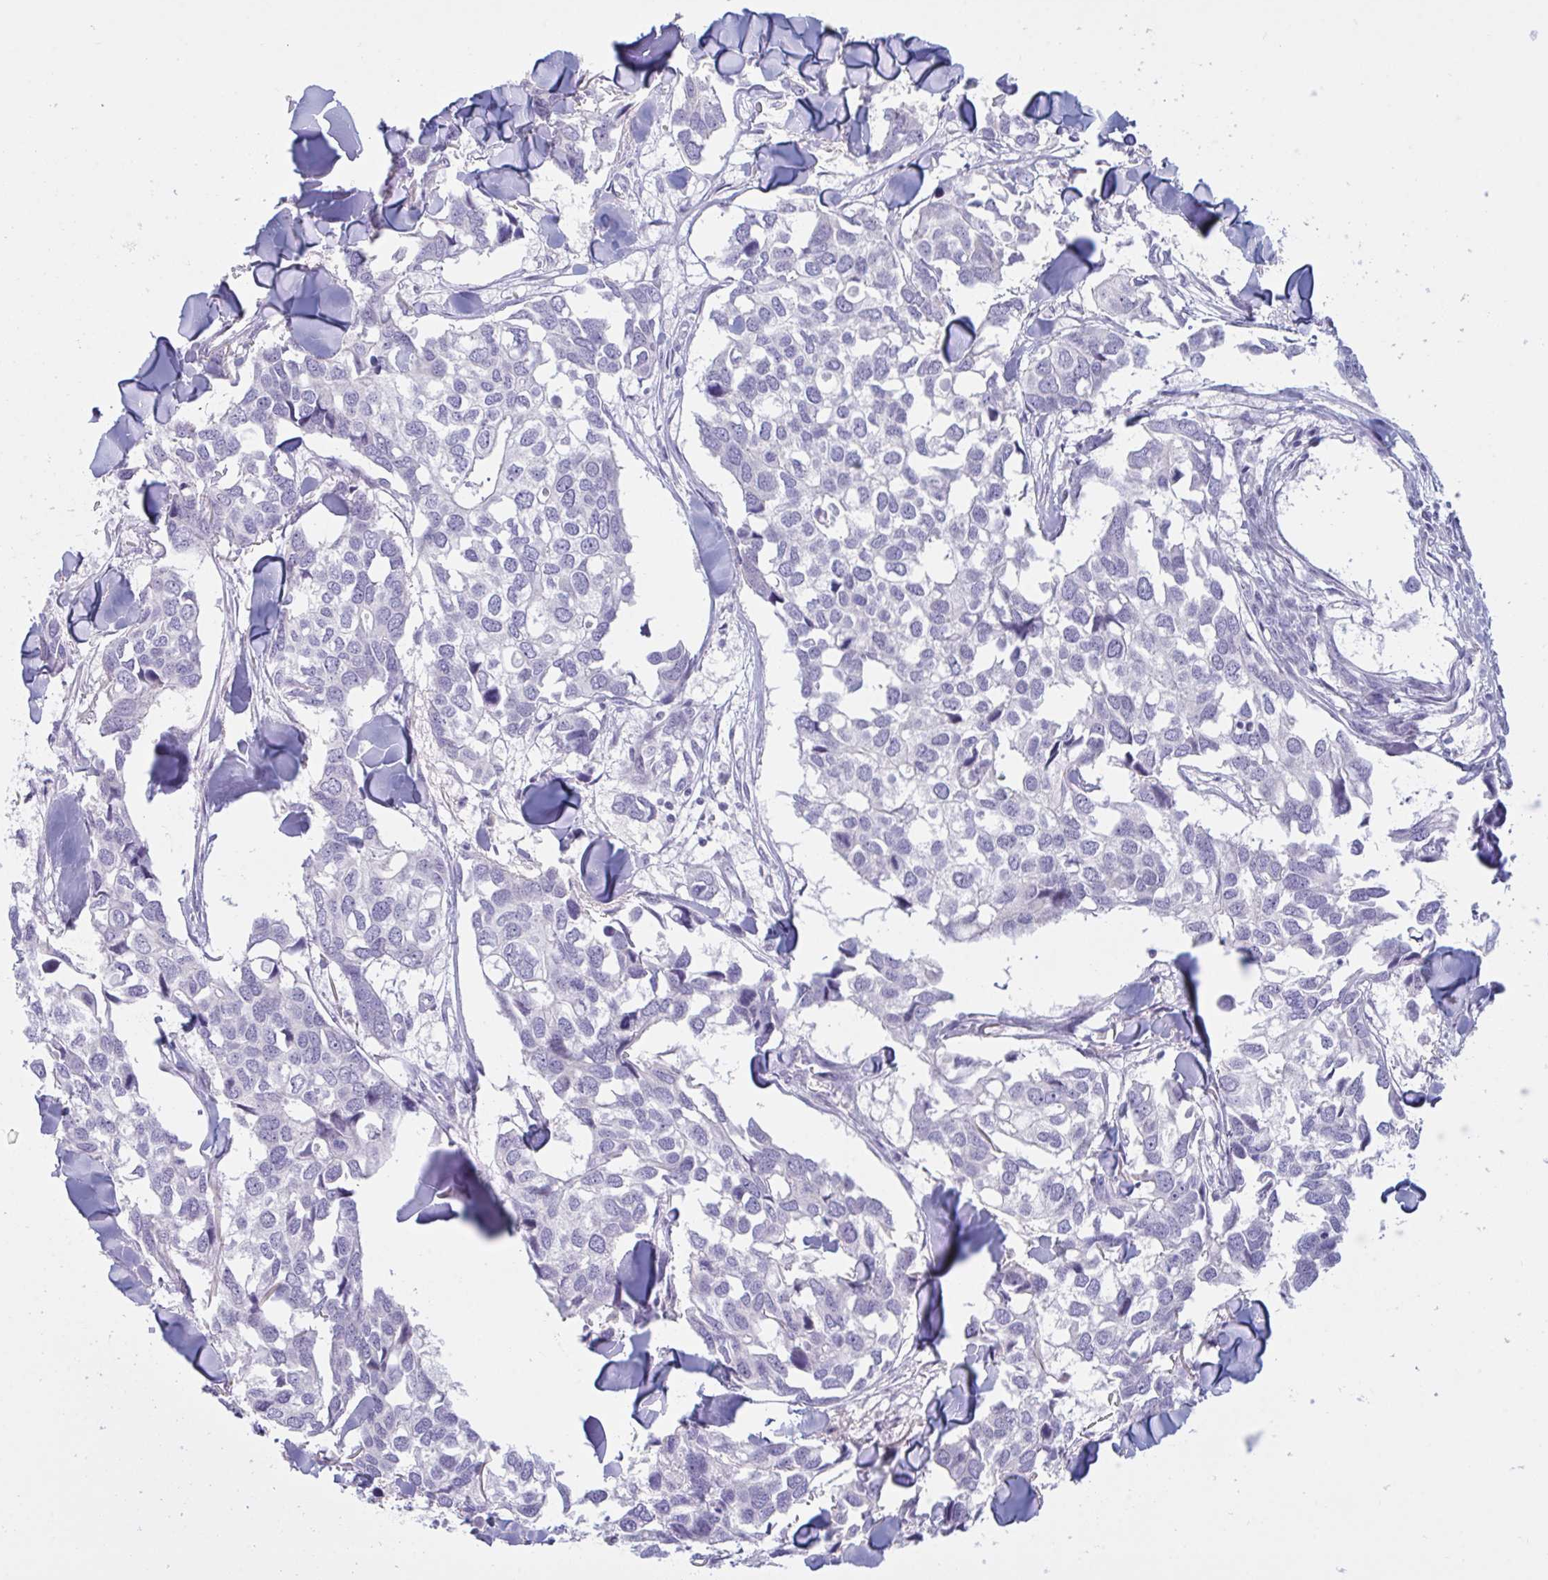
{"staining": {"intensity": "negative", "quantity": "none", "location": "none"}, "tissue": "breast cancer", "cell_type": "Tumor cells", "image_type": "cancer", "snomed": [{"axis": "morphology", "description": "Duct carcinoma"}, {"axis": "topography", "description": "Breast"}], "caption": "Tumor cells show no significant protein expression in intraductal carcinoma (breast).", "gene": "NAA30", "patient": {"sex": "female", "age": 83}}